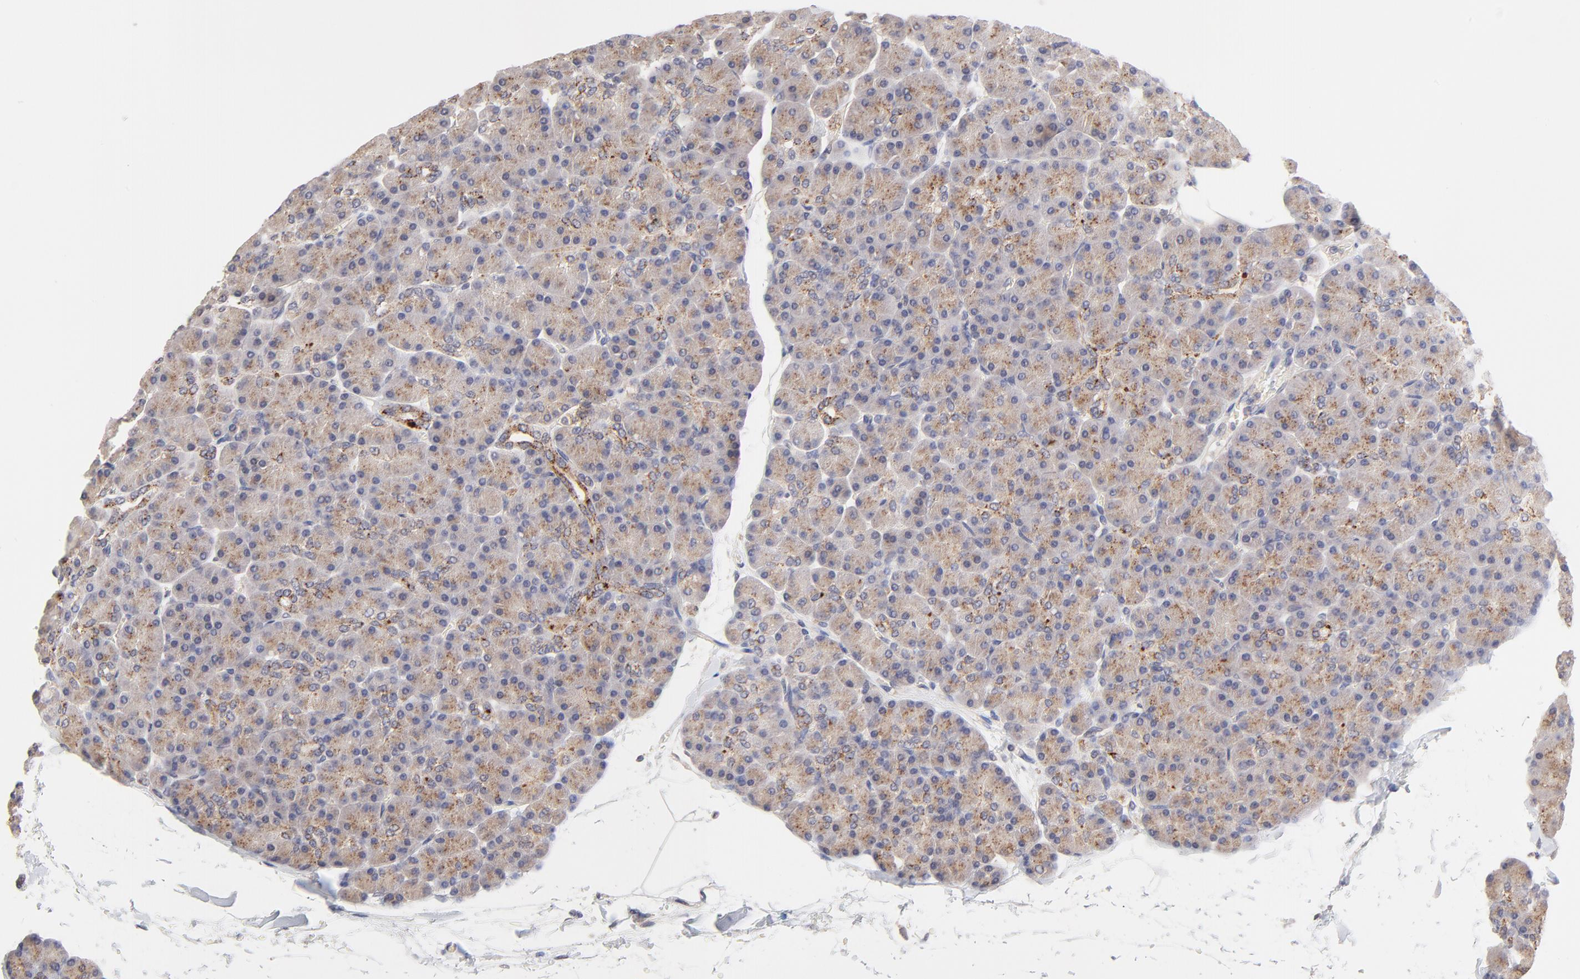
{"staining": {"intensity": "moderate", "quantity": ">75%", "location": "cytoplasmic/membranous"}, "tissue": "pancreas", "cell_type": "Exocrine glandular cells", "image_type": "normal", "snomed": [{"axis": "morphology", "description": "Normal tissue, NOS"}, {"axis": "topography", "description": "Pancreas"}], "caption": "Brown immunohistochemical staining in normal pancreas demonstrates moderate cytoplasmic/membranous expression in about >75% of exocrine glandular cells.", "gene": "PDE4B", "patient": {"sex": "female", "age": 43}}